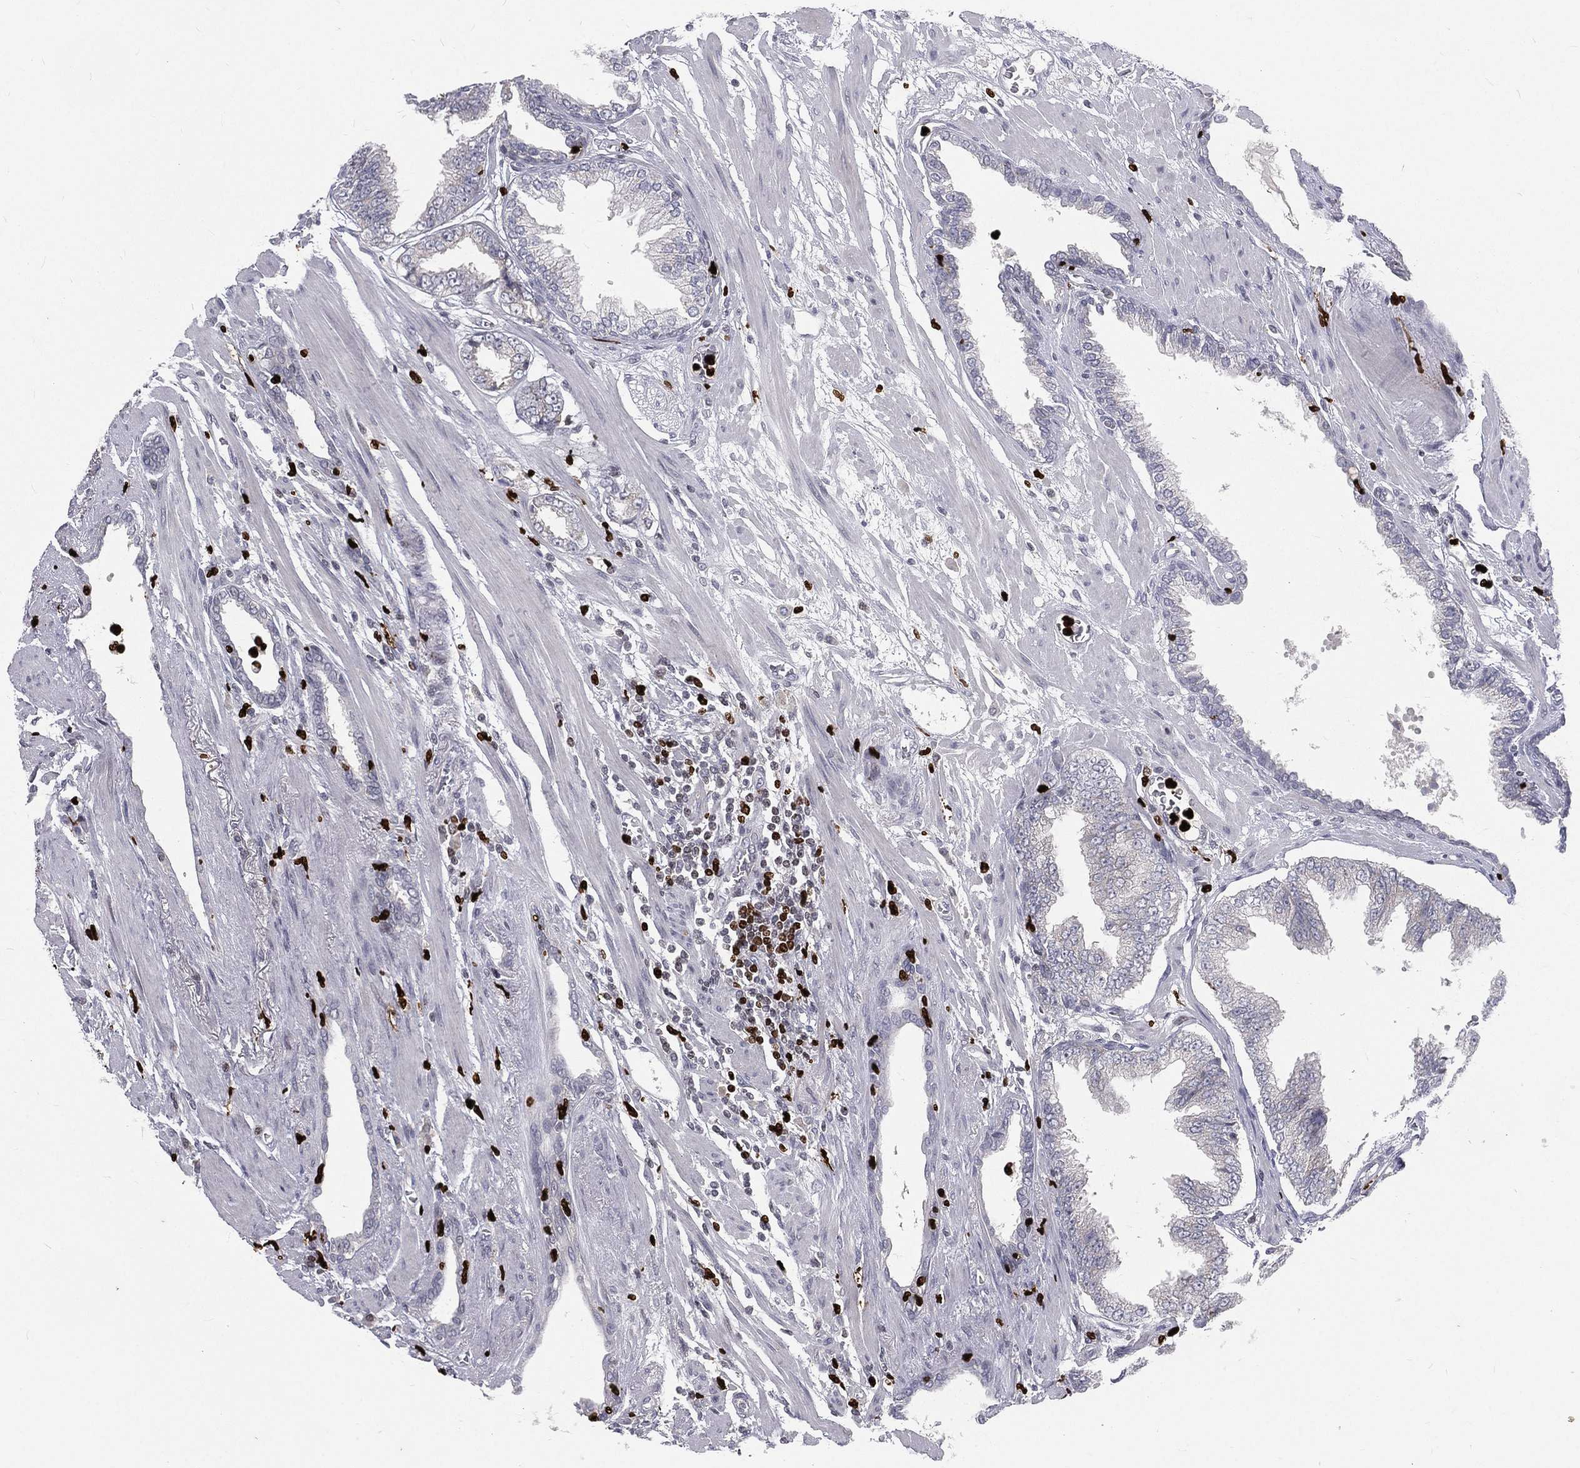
{"staining": {"intensity": "negative", "quantity": "none", "location": "none"}, "tissue": "prostate cancer", "cell_type": "Tumor cells", "image_type": "cancer", "snomed": [{"axis": "morphology", "description": "Adenocarcinoma, Low grade"}, {"axis": "topography", "description": "Prostate"}], "caption": "Tumor cells are negative for protein expression in human prostate adenocarcinoma (low-grade).", "gene": "MNDA", "patient": {"sex": "male", "age": 69}}